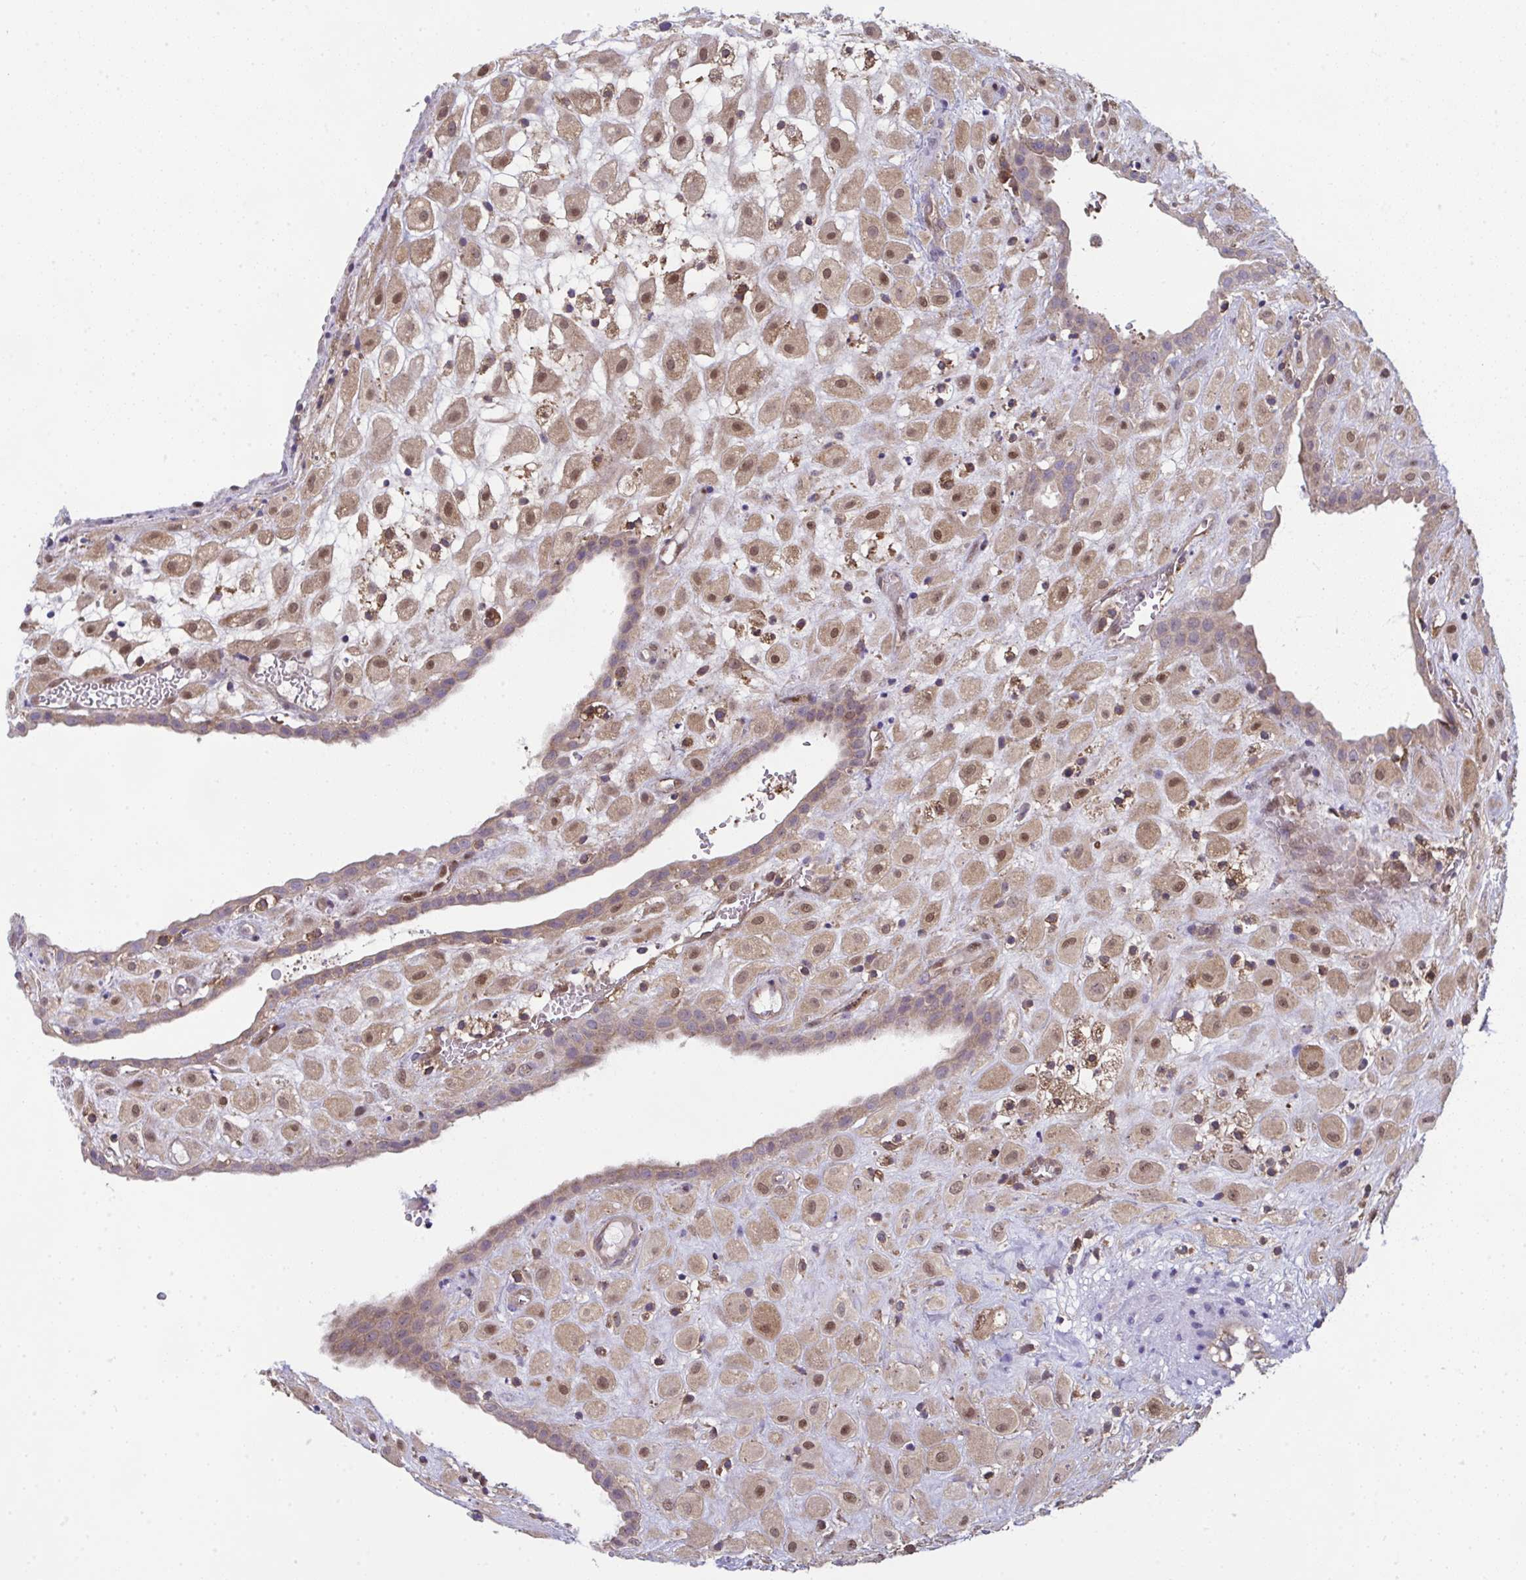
{"staining": {"intensity": "moderate", "quantity": ">75%", "location": "cytoplasmic/membranous,nuclear"}, "tissue": "placenta", "cell_type": "Decidual cells", "image_type": "normal", "snomed": [{"axis": "morphology", "description": "Normal tissue, NOS"}, {"axis": "topography", "description": "Placenta"}], "caption": "DAB (3,3'-diaminobenzidine) immunohistochemical staining of benign human placenta shows moderate cytoplasmic/membranous,nuclear protein positivity in approximately >75% of decidual cells. (Stains: DAB (3,3'-diaminobenzidine) in brown, nuclei in blue, Microscopy: brightfield microscopy at high magnification).", "gene": "ALDH16A1", "patient": {"sex": "female", "age": 24}}